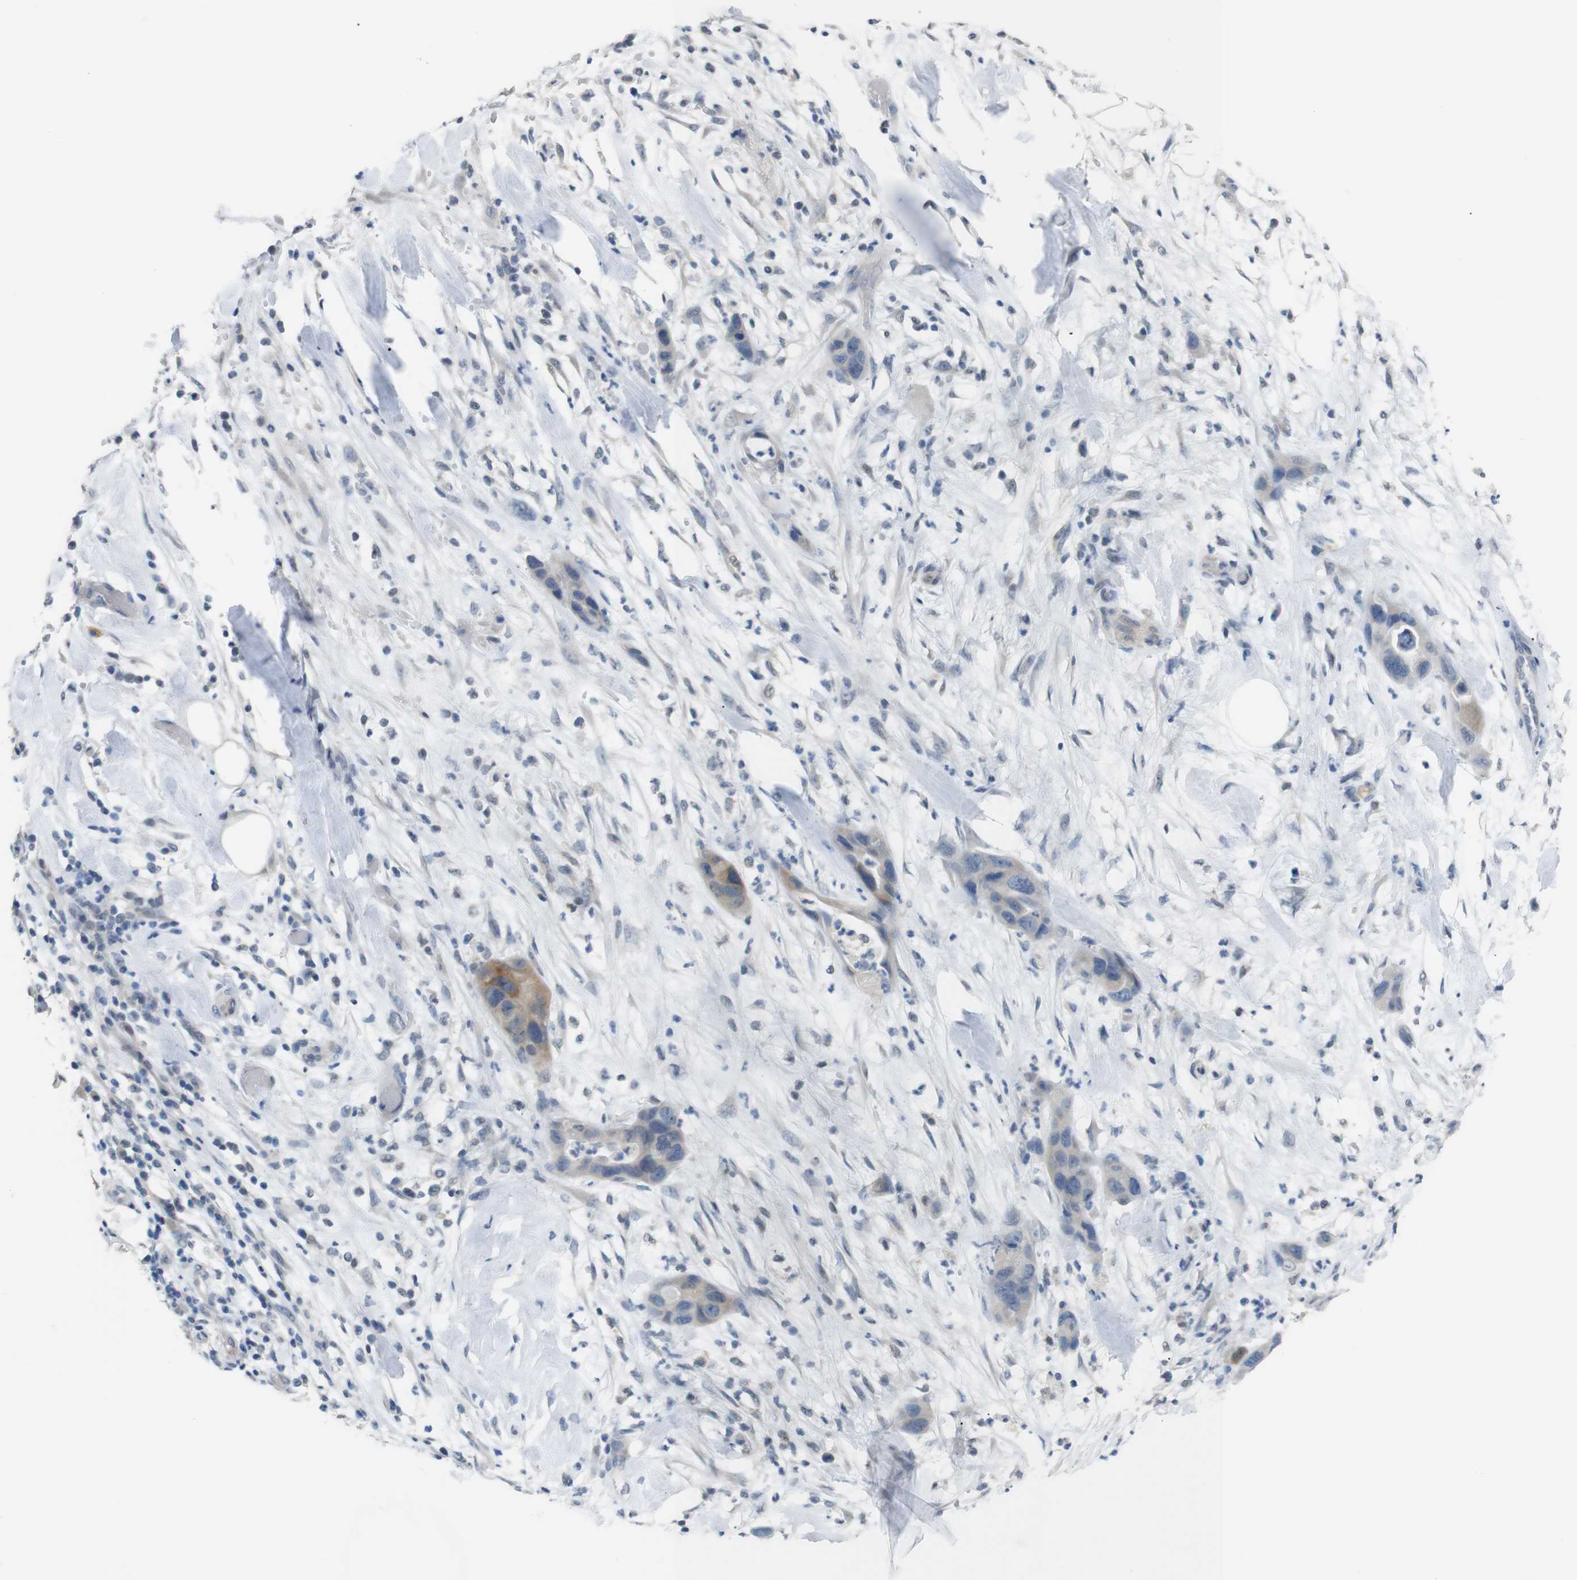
{"staining": {"intensity": "moderate", "quantity": "<25%", "location": "cytoplasmic/membranous"}, "tissue": "pancreatic cancer", "cell_type": "Tumor cells", "image_type": "cancer", "snomed": [{"axis": "morphology", "description": "Adenocarcinoma, NOS"}, {"axis": "topography", "description": "Pancreas"}], "caption": "Adenocarcinoma (pancreatic) stained for a protein demonstrates moderate cytoplasmic/membranous positivity in tumor cells.", "gene": "CHRM5", "patient": {"sex": "female", "age": 71}}